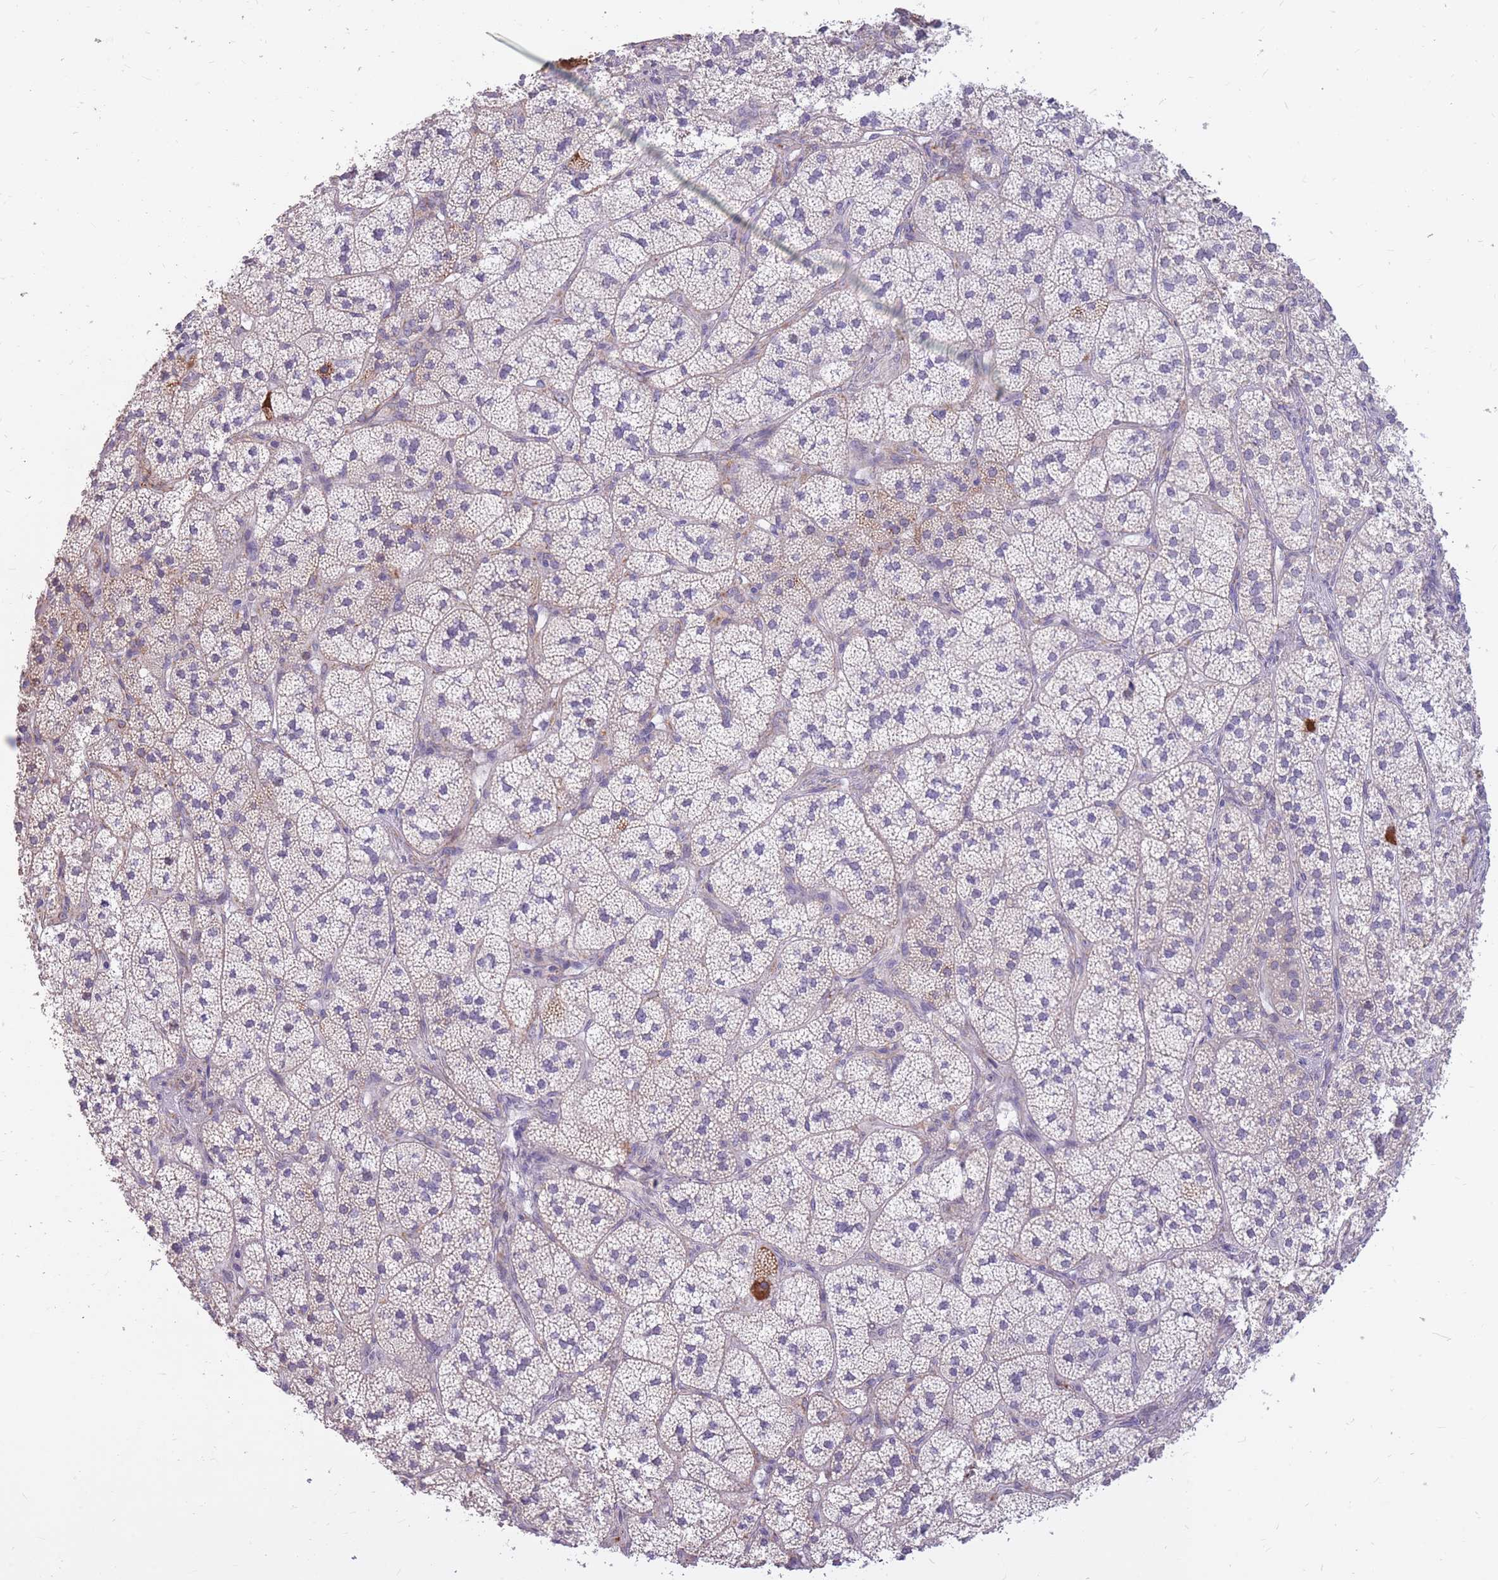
{"staining": {"intensity": "strong", "quantity": "25%-75%", "location": "cytoplasmic/membranous"}, "tissue": "adrenal gland", "cell_type": "Glandular cells", "image_type": "normal", "snomed": [{"axis": "morphology", "description": "Normal tissue, NOS"}, {"axis": "topography", "description": "Adrenal gland"}], "caption": "About 25%-75% of glandular cells in benign adrenal gland show strong cytoplasmic/membranous protein positivity as visualized by brown immunohistochemical staining.", "gene": "RNF170", "patient": {"sex": "female", "age": 58}}